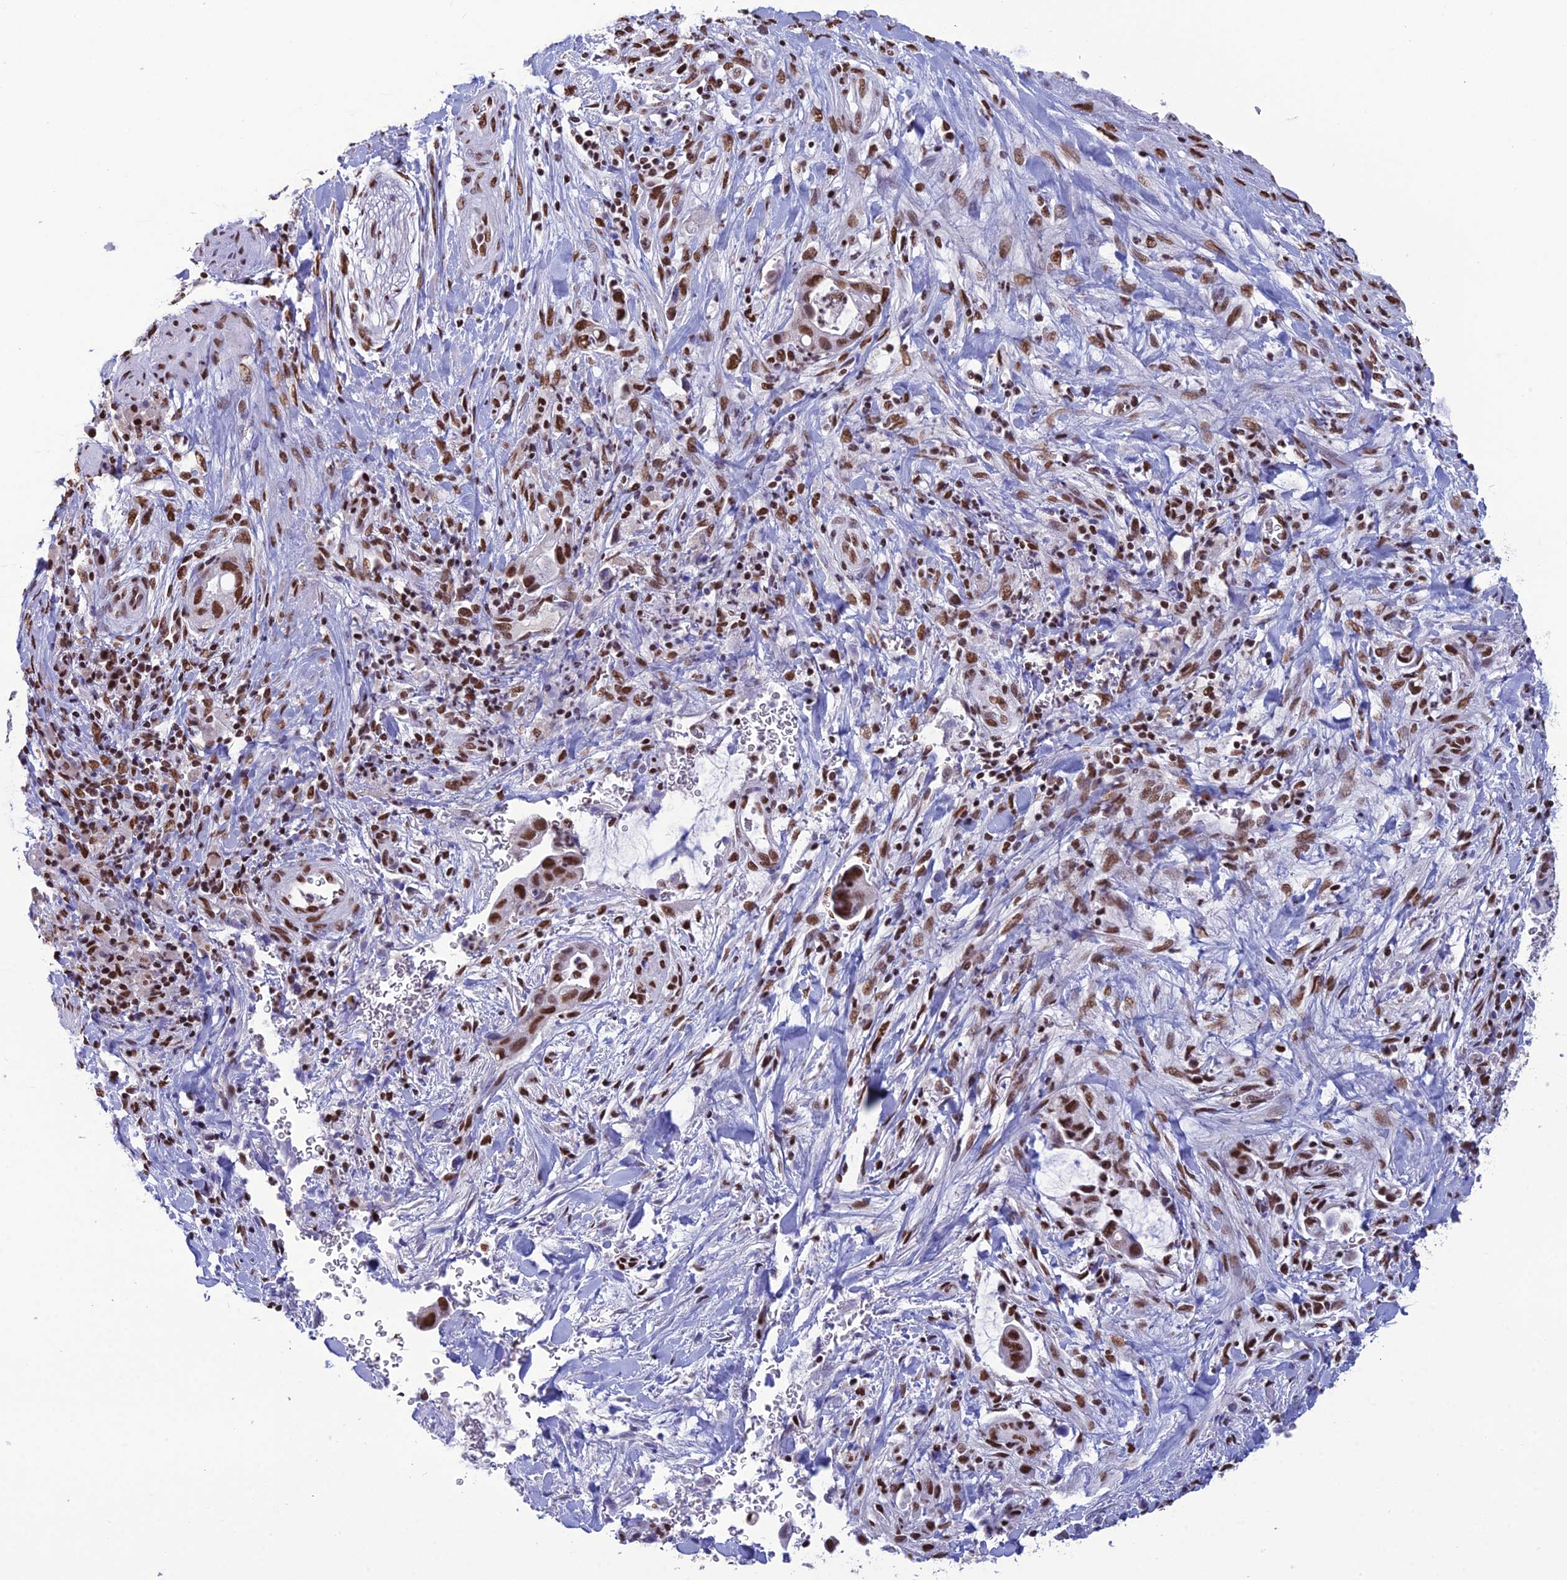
{"staining": {"intensity": "strong", "quantity": ">75%", "location": "nuclear"}, "tissue": "pancreatic cancer", "cell_type": "Tumor cells", "image_type": "cancer", "snomed": [{"axis": "morphology", "description": "Adenocarcinoma, NOS"}, {"axis": "topography", "description": "Pancreas"}], "caption": "This micrograph exhibits immunohistochemistry staining of pancreatic cancer (adenocarcinoma), with high strong nuclear staining in approximately >75% of tumor cells.", "gene": "PRAMEF12", "patient": {"sex": "male", "age": 75}}